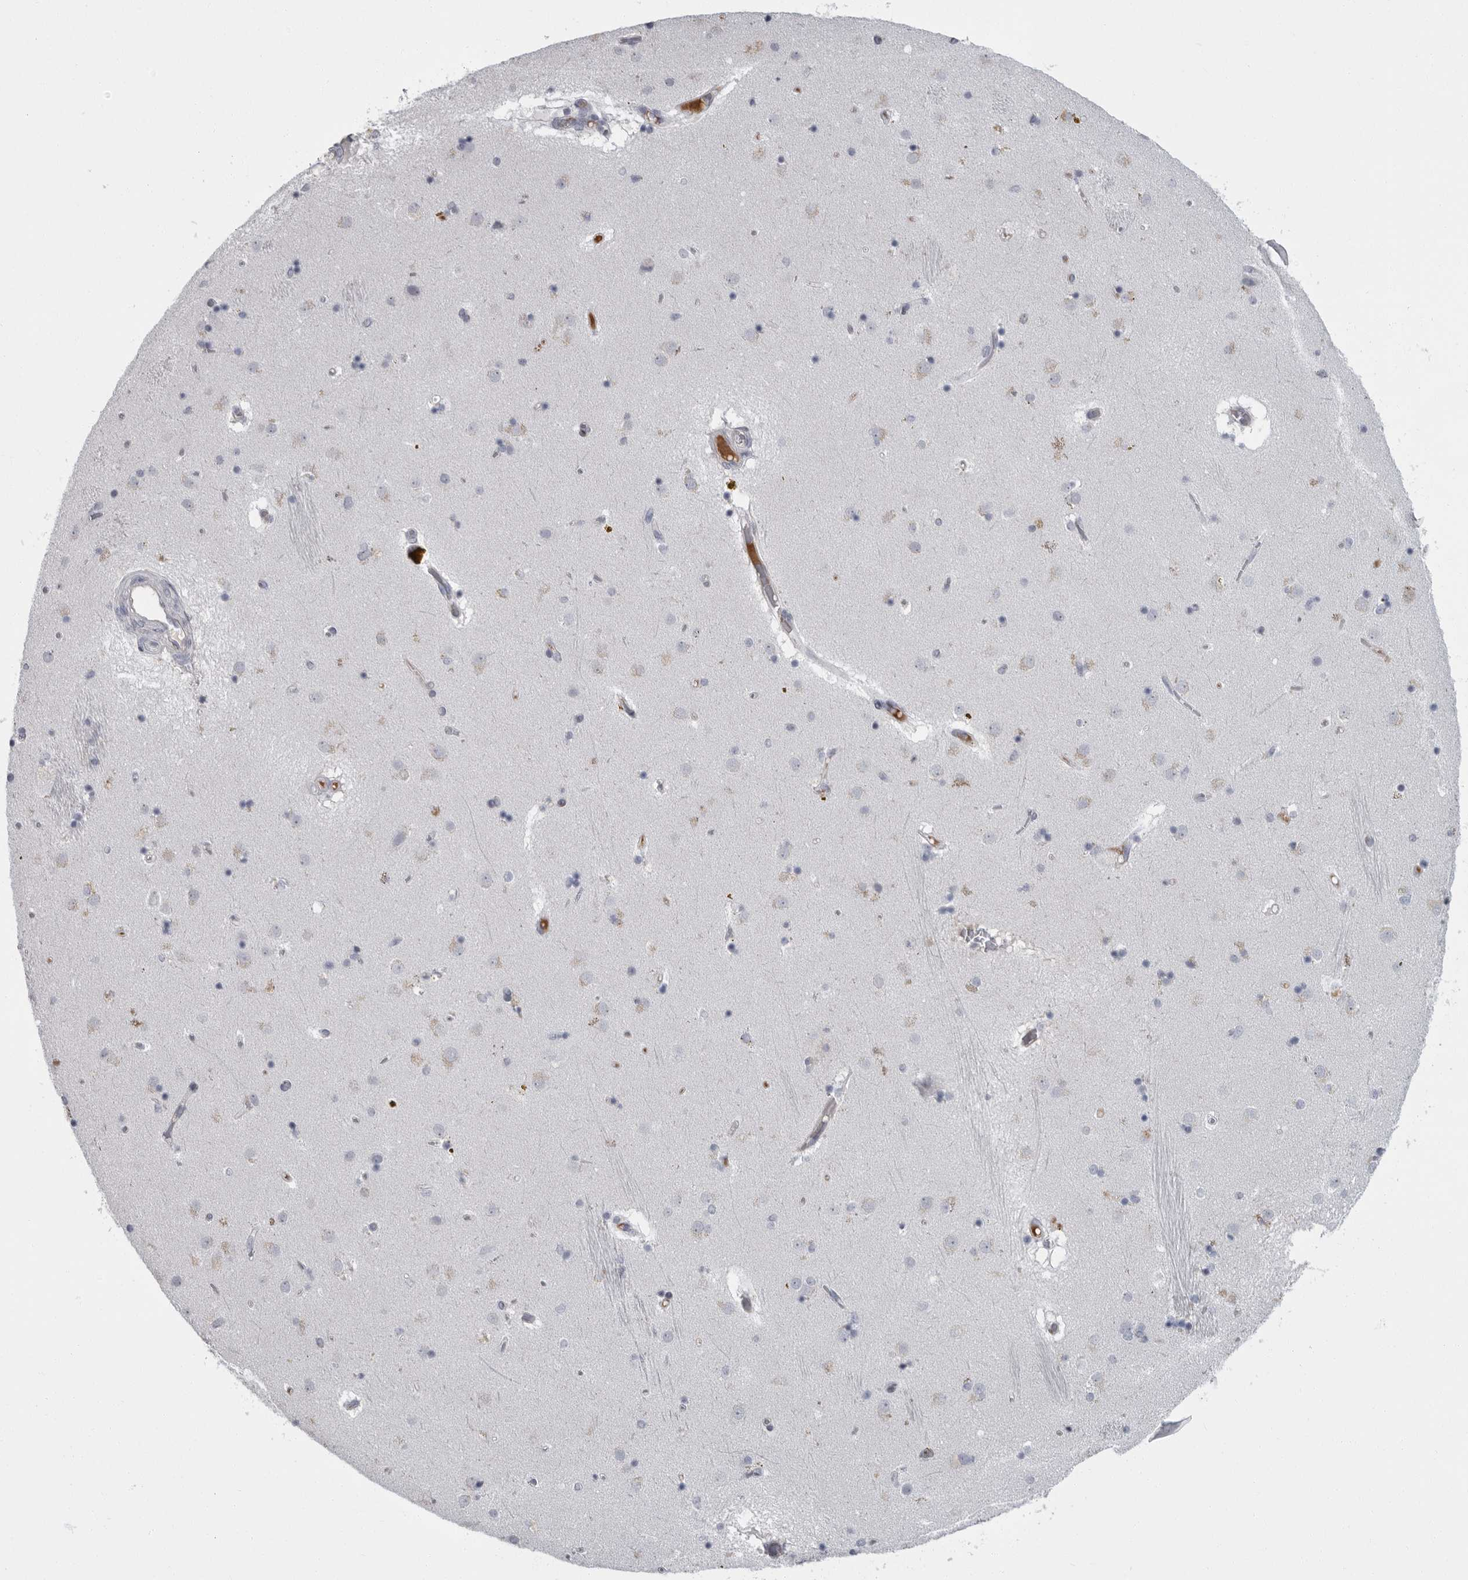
{"staining": {"intensity": "negative", "quantity": "none", "location": "none"}, "tissue": "caudate", "cell_type": "Glial cells", "image_type": "normal", "snomed": [{"axis": "morphology", "description": "Normal tissue, NOS"}, {"axis": "topography", "description": "Lateral ventricle wall"}], "caption": "Histopathology image shows no significant protein expression in glial cells of unremarkable caudate.", "gene": "SLC25A39", "patient": {"sex": "male", "age": 70}}